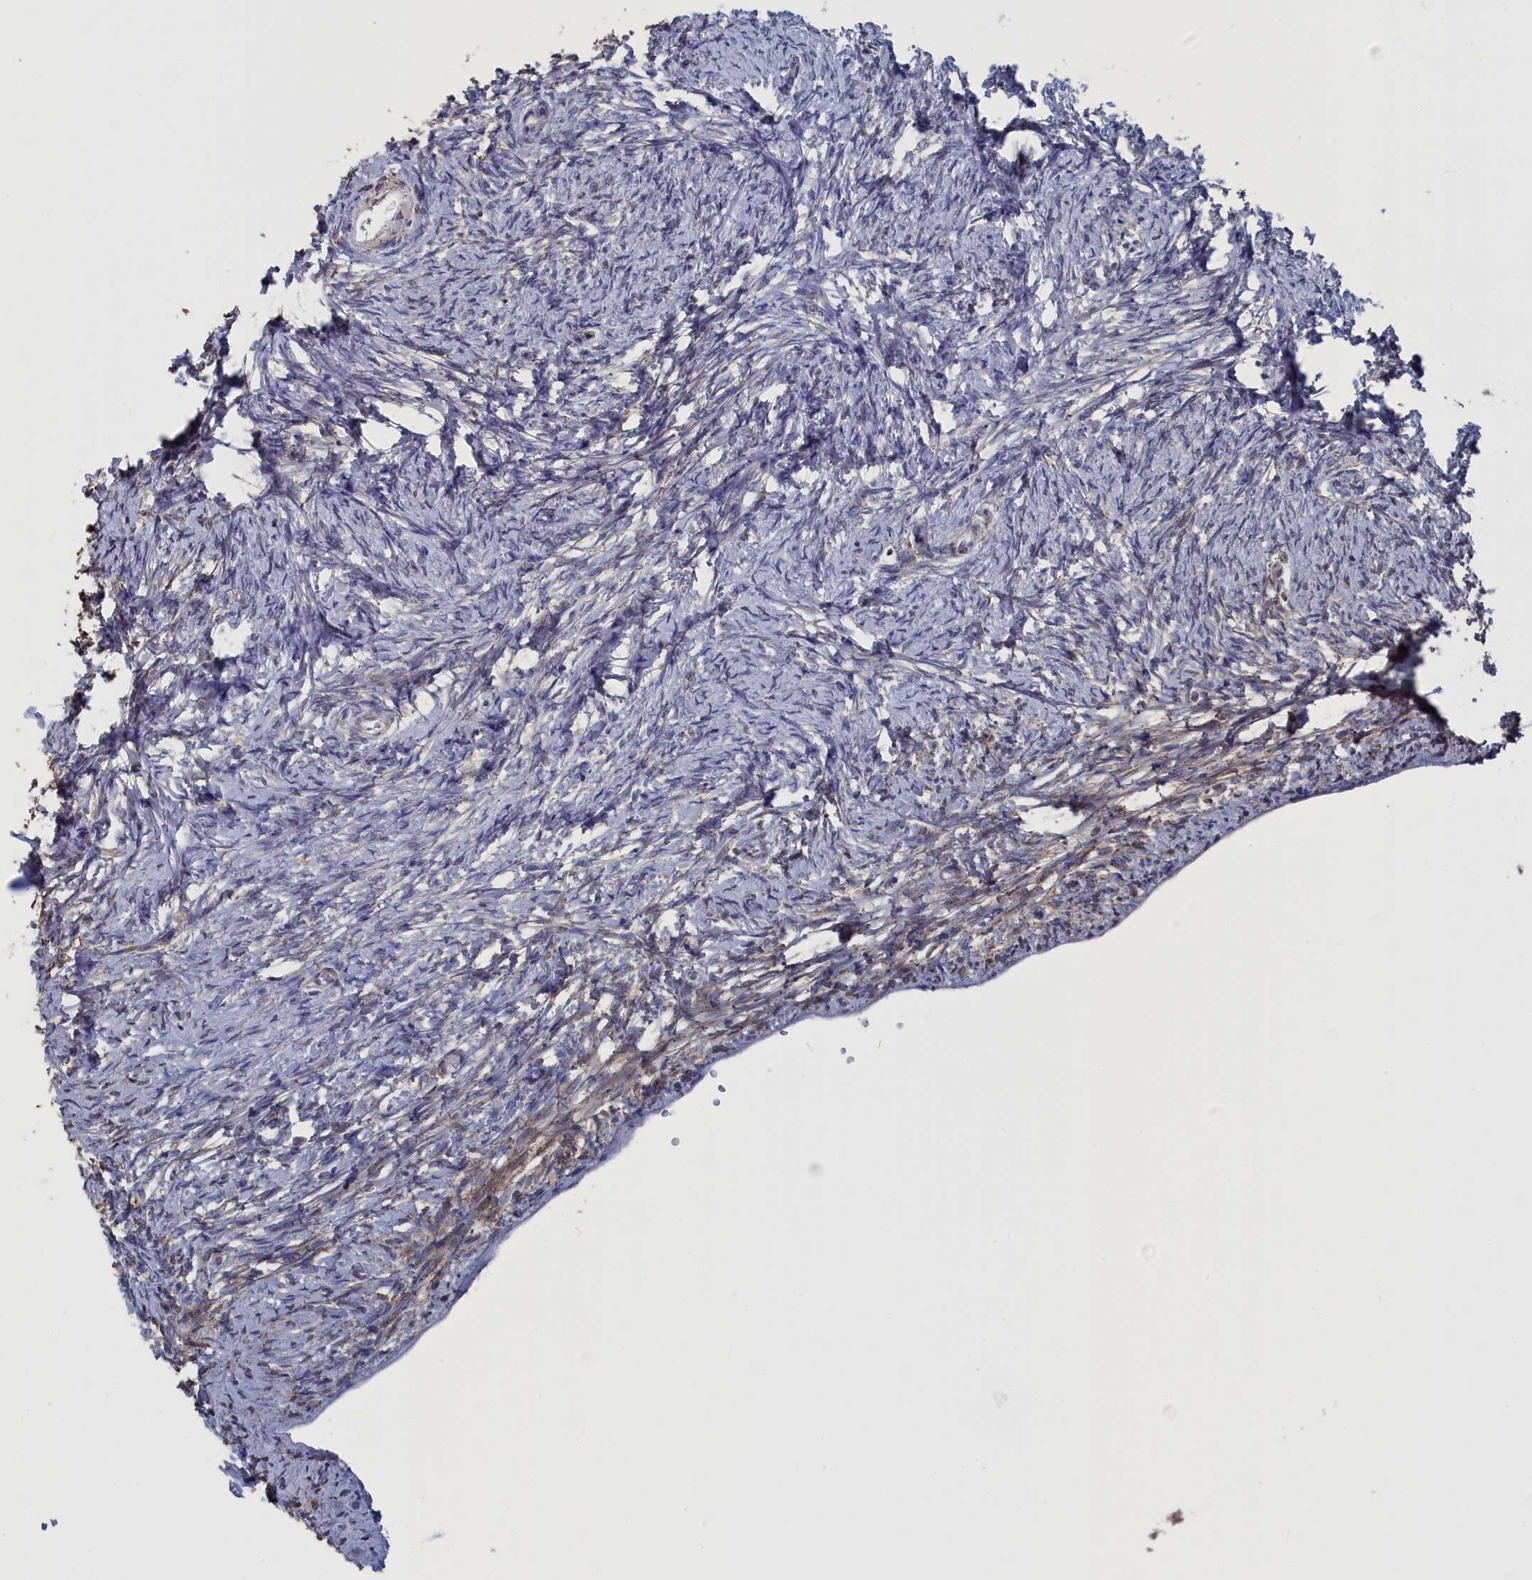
{"staining": {"intensity": "weak", "quantity": "<25%", "location": "nuclear"}, "tissue": "ovary", "cell_type": "Ovarian stroma cells", "image_type": "normal", "snomed": [{"axis": "morphology", "description": "Normal tissue, NOS"}, {"axis": "topography", "description": "Ovary"}], "caption": "Immunohistochemistry micrograph of unremarkable ovary stained for a protein (brown), which displays no expression in ovarian stroma cells. The staining is performed using DAB (3,3'-diaminobenzidine) brown chromogen with nuclei counter-stained in using hematoxylin.", "gene": "SMG9", "patient": {"sex": "female", "age": 34}}